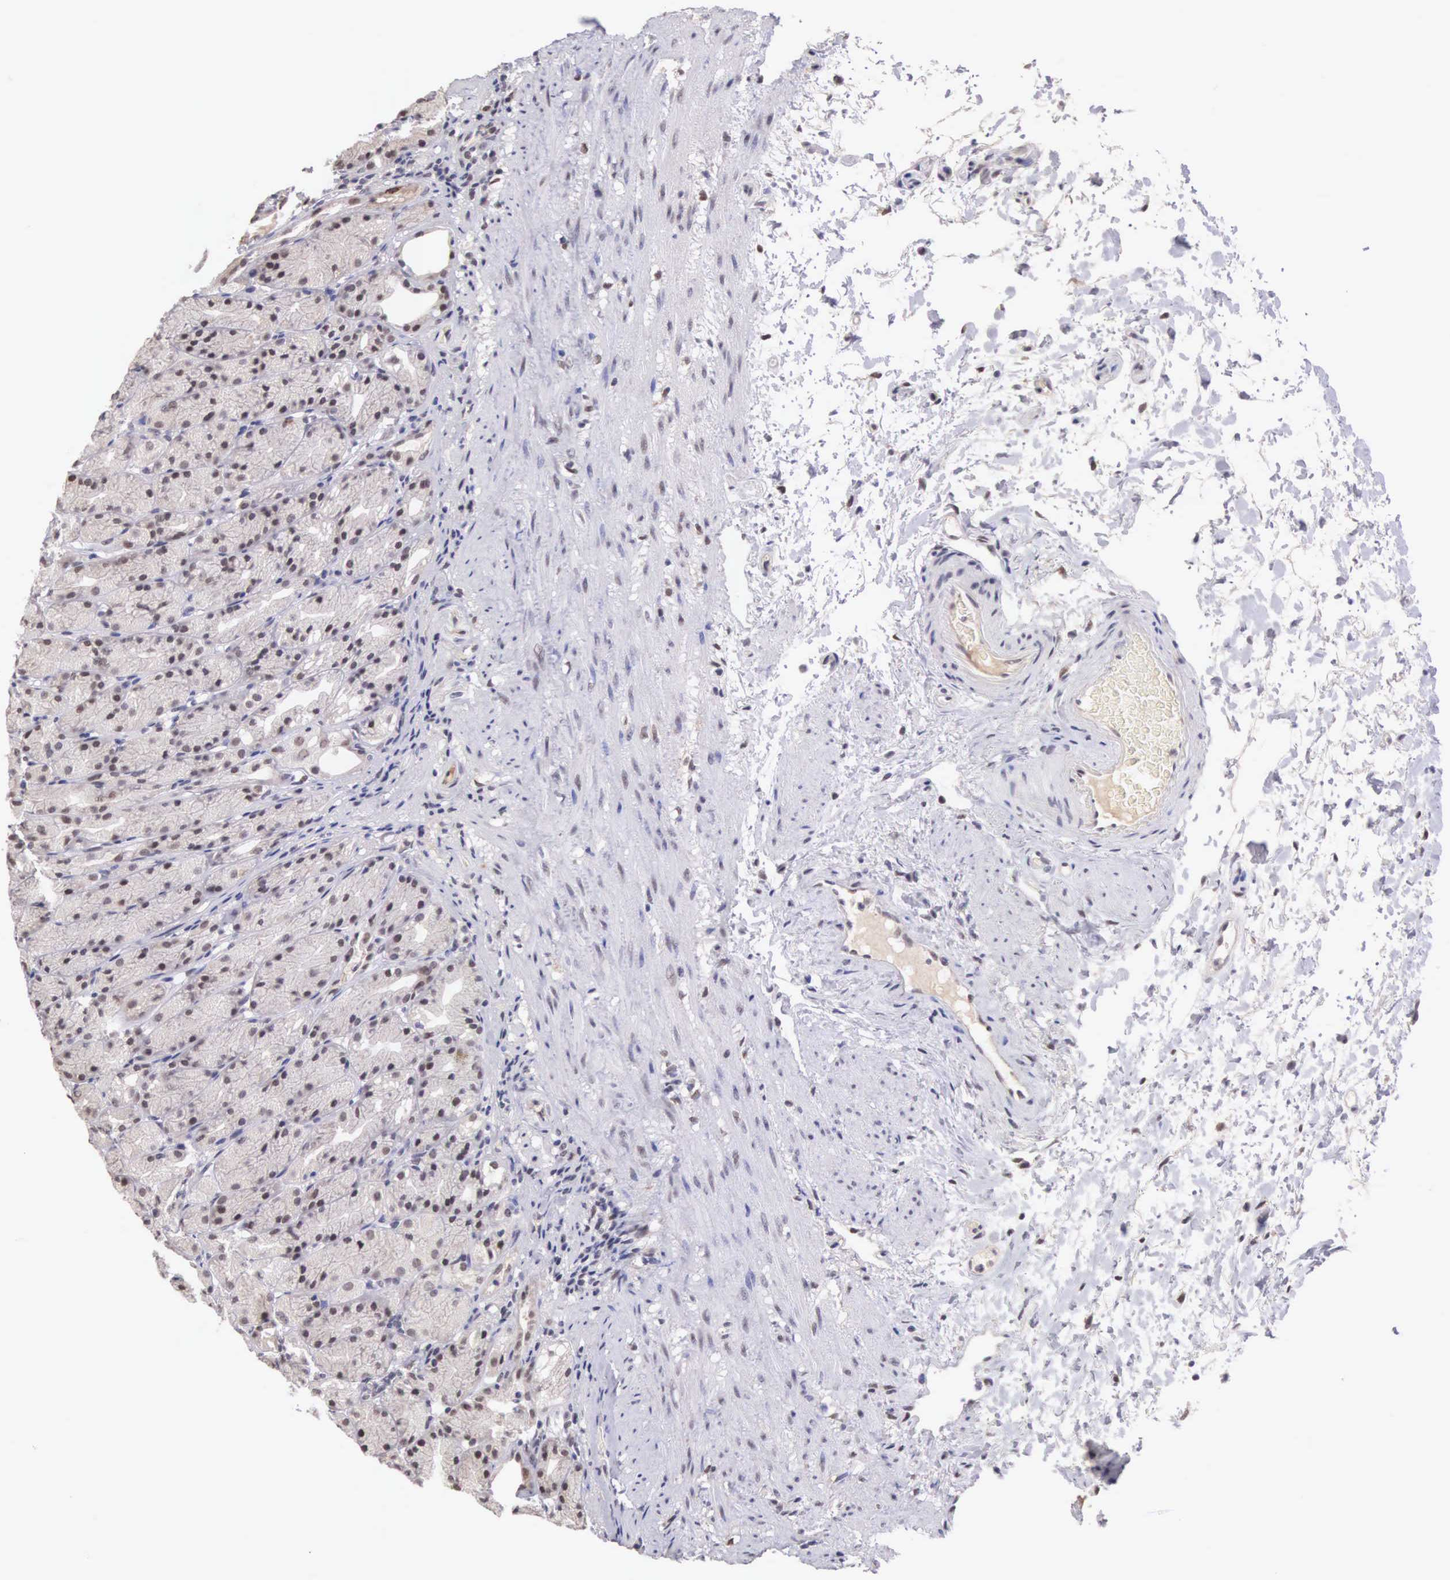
{"staining": {"intensity": "weak", "quantity": "25%-75%", "location": "nuclear"}, "tissue": "stomach", "cell_type": "Glandular cells", "image_type": "normal", "snomed": [{"axis": "morphology", "description": "Normal tissue, NOS"}, {"axis": "topography", "description": "Stomach, upper"}], "caption": "Stomach stained with immunohistochemistry demonstrates weak nuclear staining in about 25%-75% of glandular cells.", "gene": "HMGXB4", "patient": {"sex": "female", "age": 75}}